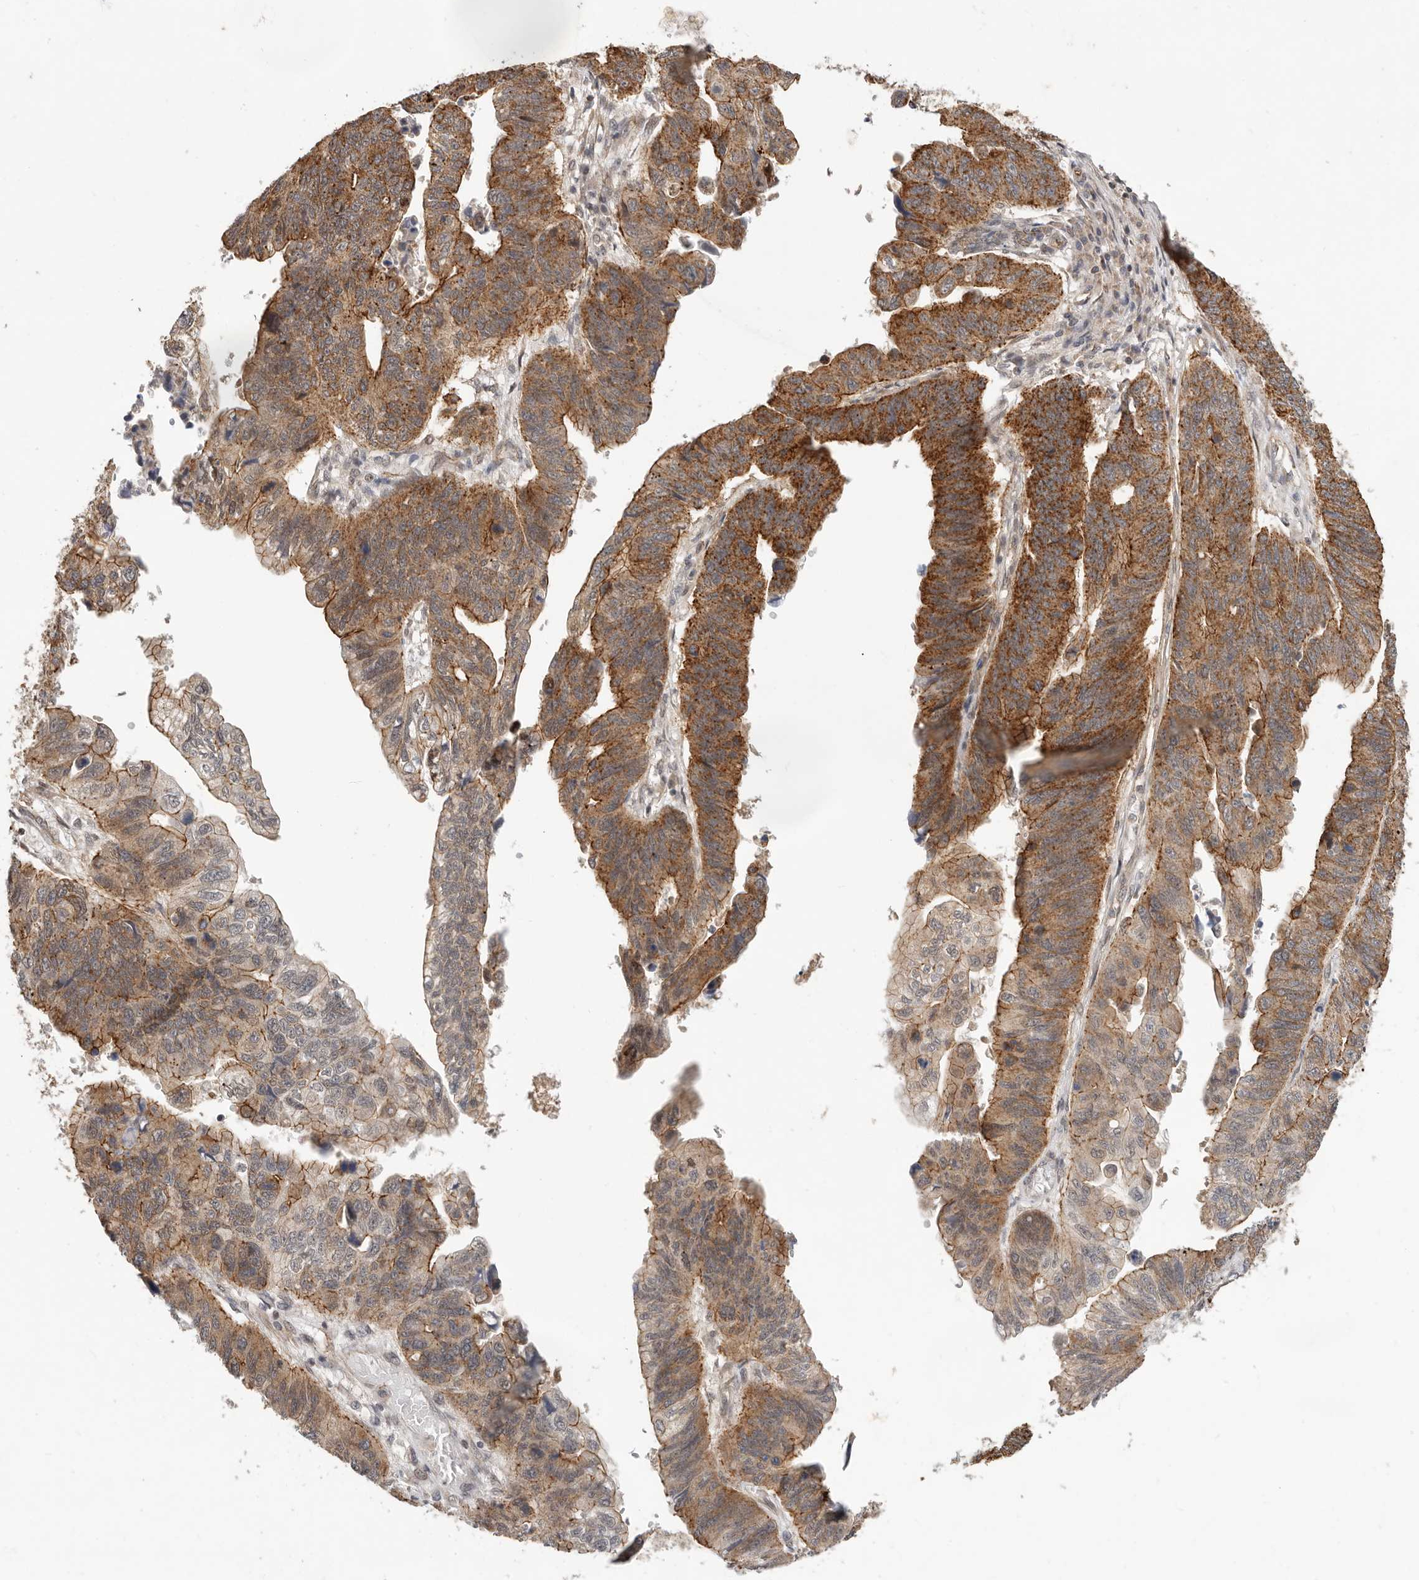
{"staining": {"intensity": "strong", "quantity": ">75%", "location": "cytoplasmic/membranous"}, "tissue": "stomach cancer", "cell_type": "Tumor cells", "image_type": "cancer", "snomed": [{"axis": "morphology", "description": "Adenocarcinoma, NOS"}, {"axis": "topography", "description": "Stomach"}], "caption": "This photomicrograph exhibits stomach adenocarcinoma stained with immunohistochemistry (IHC) to label a protein in brown. The cytoplasmic/membranous of tumor cells show strong positivity for the protein. Nuclei are counter-stained blue.", "gene": "USP49", "patient": {"sex": "male", "age": 59}}